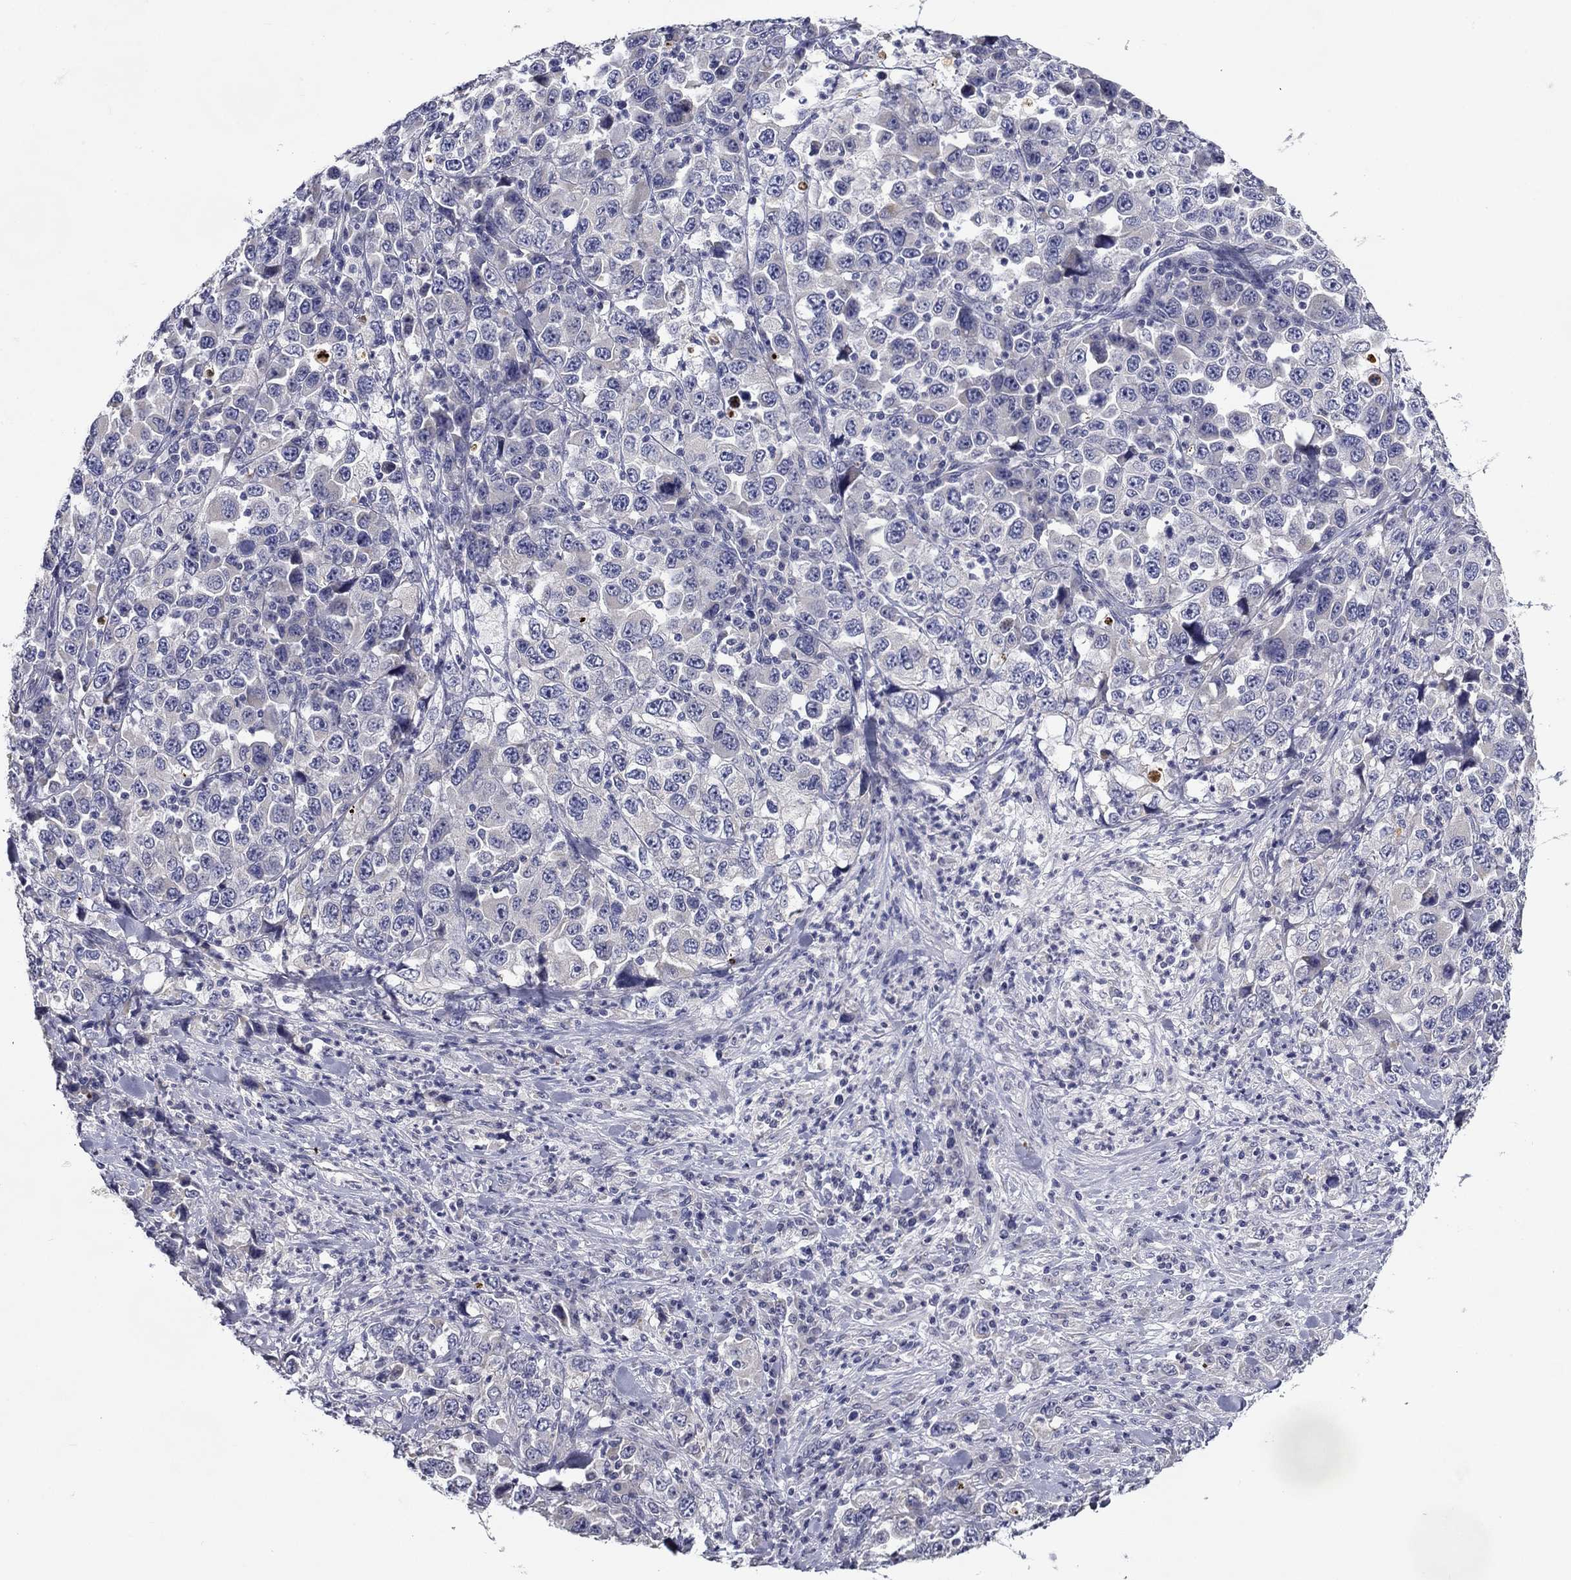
{"staining": {"intensity": "negative", "quantity": "none", "location": "none"}, "tissue": "stomach cancer", "cell_type": "Tumor cells", "image_type": "cancer", "snomed": [{"axis": "morphology", "description": "Normal tissue, NOS"}, {"axis": "morphology", "description": "Adenocarcinoma, NOS"}, {"axis": "topography", "description": "Stomach, upper"}, {"axis": "topography", "description": "Stomach"}], "caption": "Immunohistochemistry (IHC) of human stomach cancer (adenocarcinoma) demonstrates no staining in tumor cells.", "gene": "SPATA7", "patient": {"sex": "male", "age": 59}}